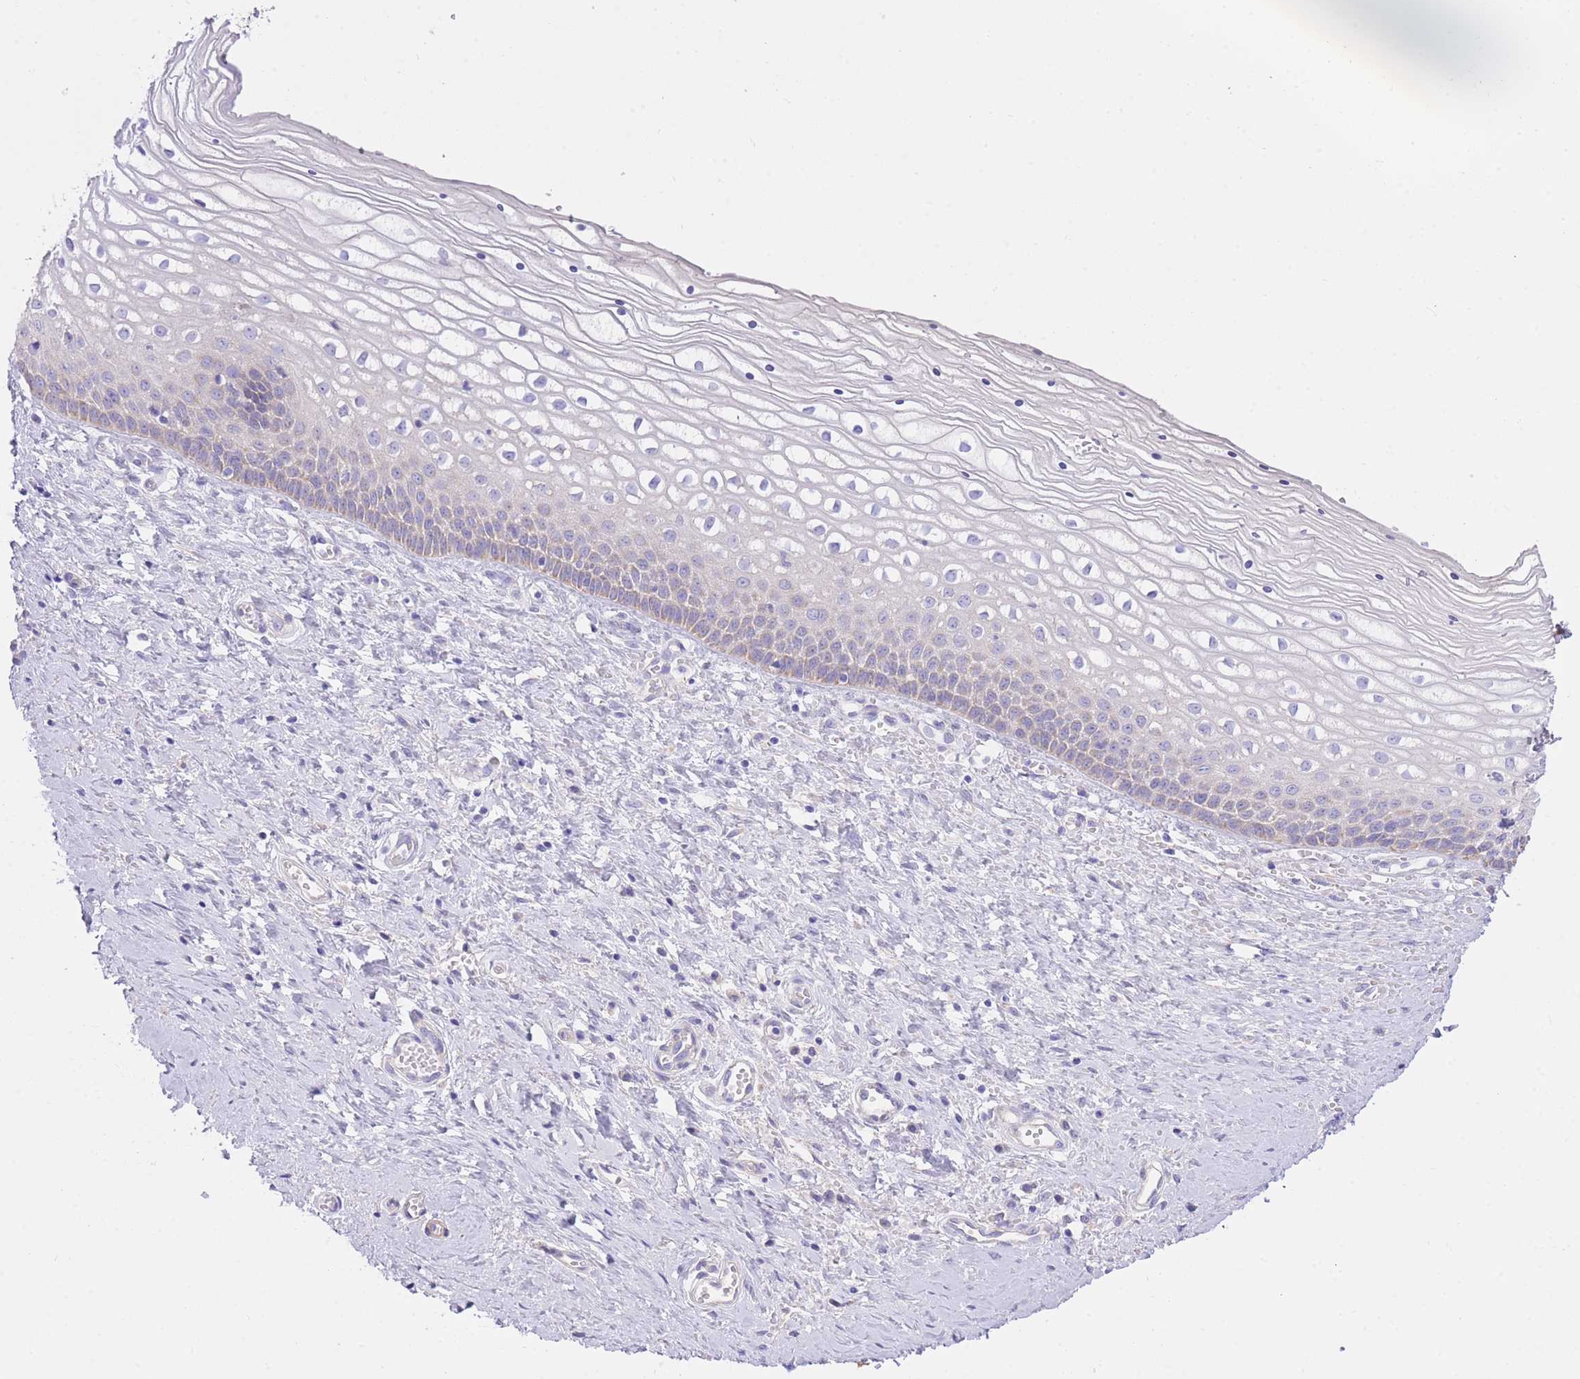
{"staining": {"intensity": "negative", "quantity": "none", "location": "none"}, "tissue": "vagina", "cell_type": "Squamous epithelial cells", "image_type": "normal", "snomed": [{"axis": "morphology", "description": "Normal tissue, NOS"}, {"axis": "topography", "description": "Vagina"}], "caption": "Immunohistochemical staining of normal human vagina shows no significant positivity in squamous epithelial cells. Nuclei are stained in blue.", "gene": "PGM1", "patient": {"sex": "female", "age": 59}}